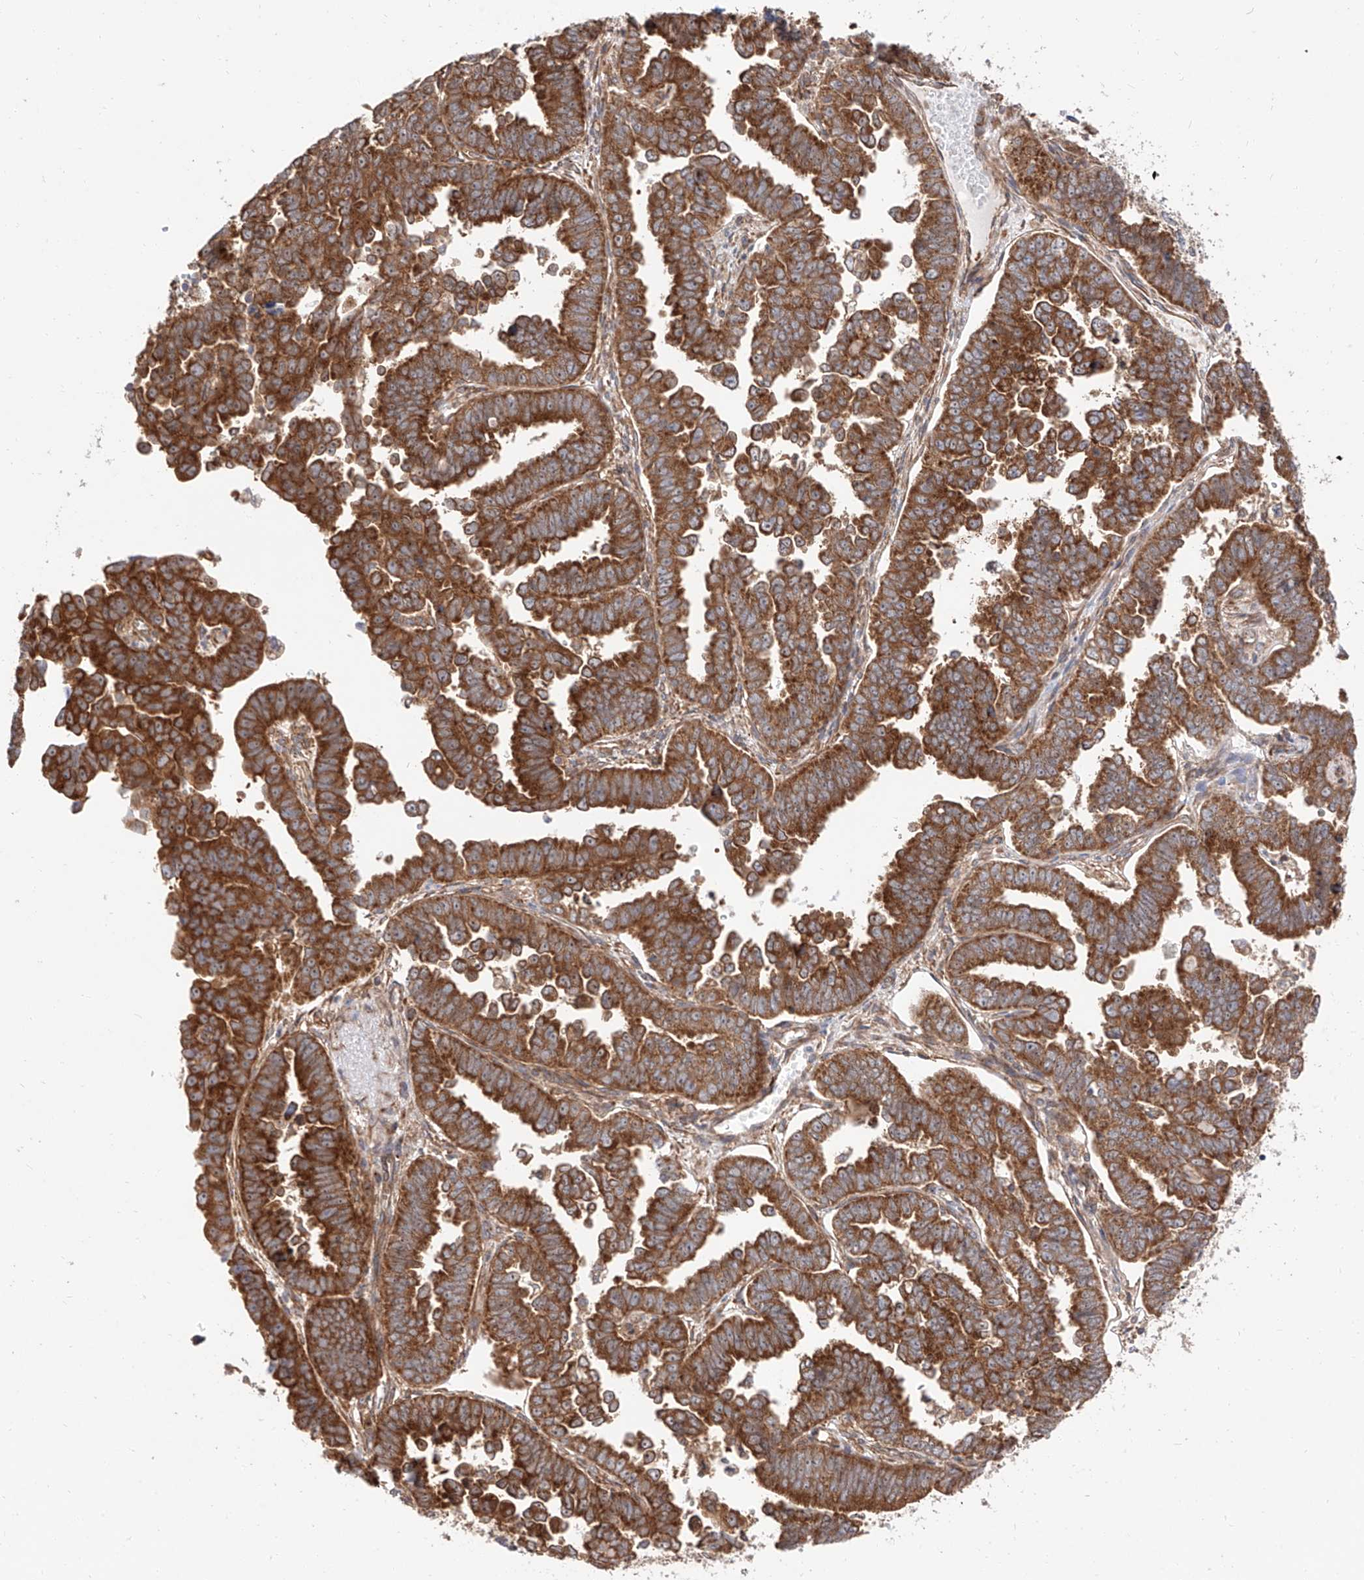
{"staining": {"intensity": "strong", "quantity": ">75%", "location": "cytoplasmic/membranous"}, "tissue": "endometrial cancer", "cell_type": "Tumor cells", "image_type": "cancer", "snomed": [{"axis": "morphology", "description": "Adenocarcinoma, NOS"}, {"axis": "topography", "description": "Endometrium"}], "caption": "Protein staining of adenocarcinoma (endometrial) tissue shows strong cytoplasmic/membranous expression in approximately >75% of tumor cells. The protein is stained brown, and the nuclei are stained in blue (DAB (3,3'-diaminobenzidine) IHC with brightfield microscopy, high magnification).", "gene": "ISCA2", "patient": {"sex": "female", "age": 75}}